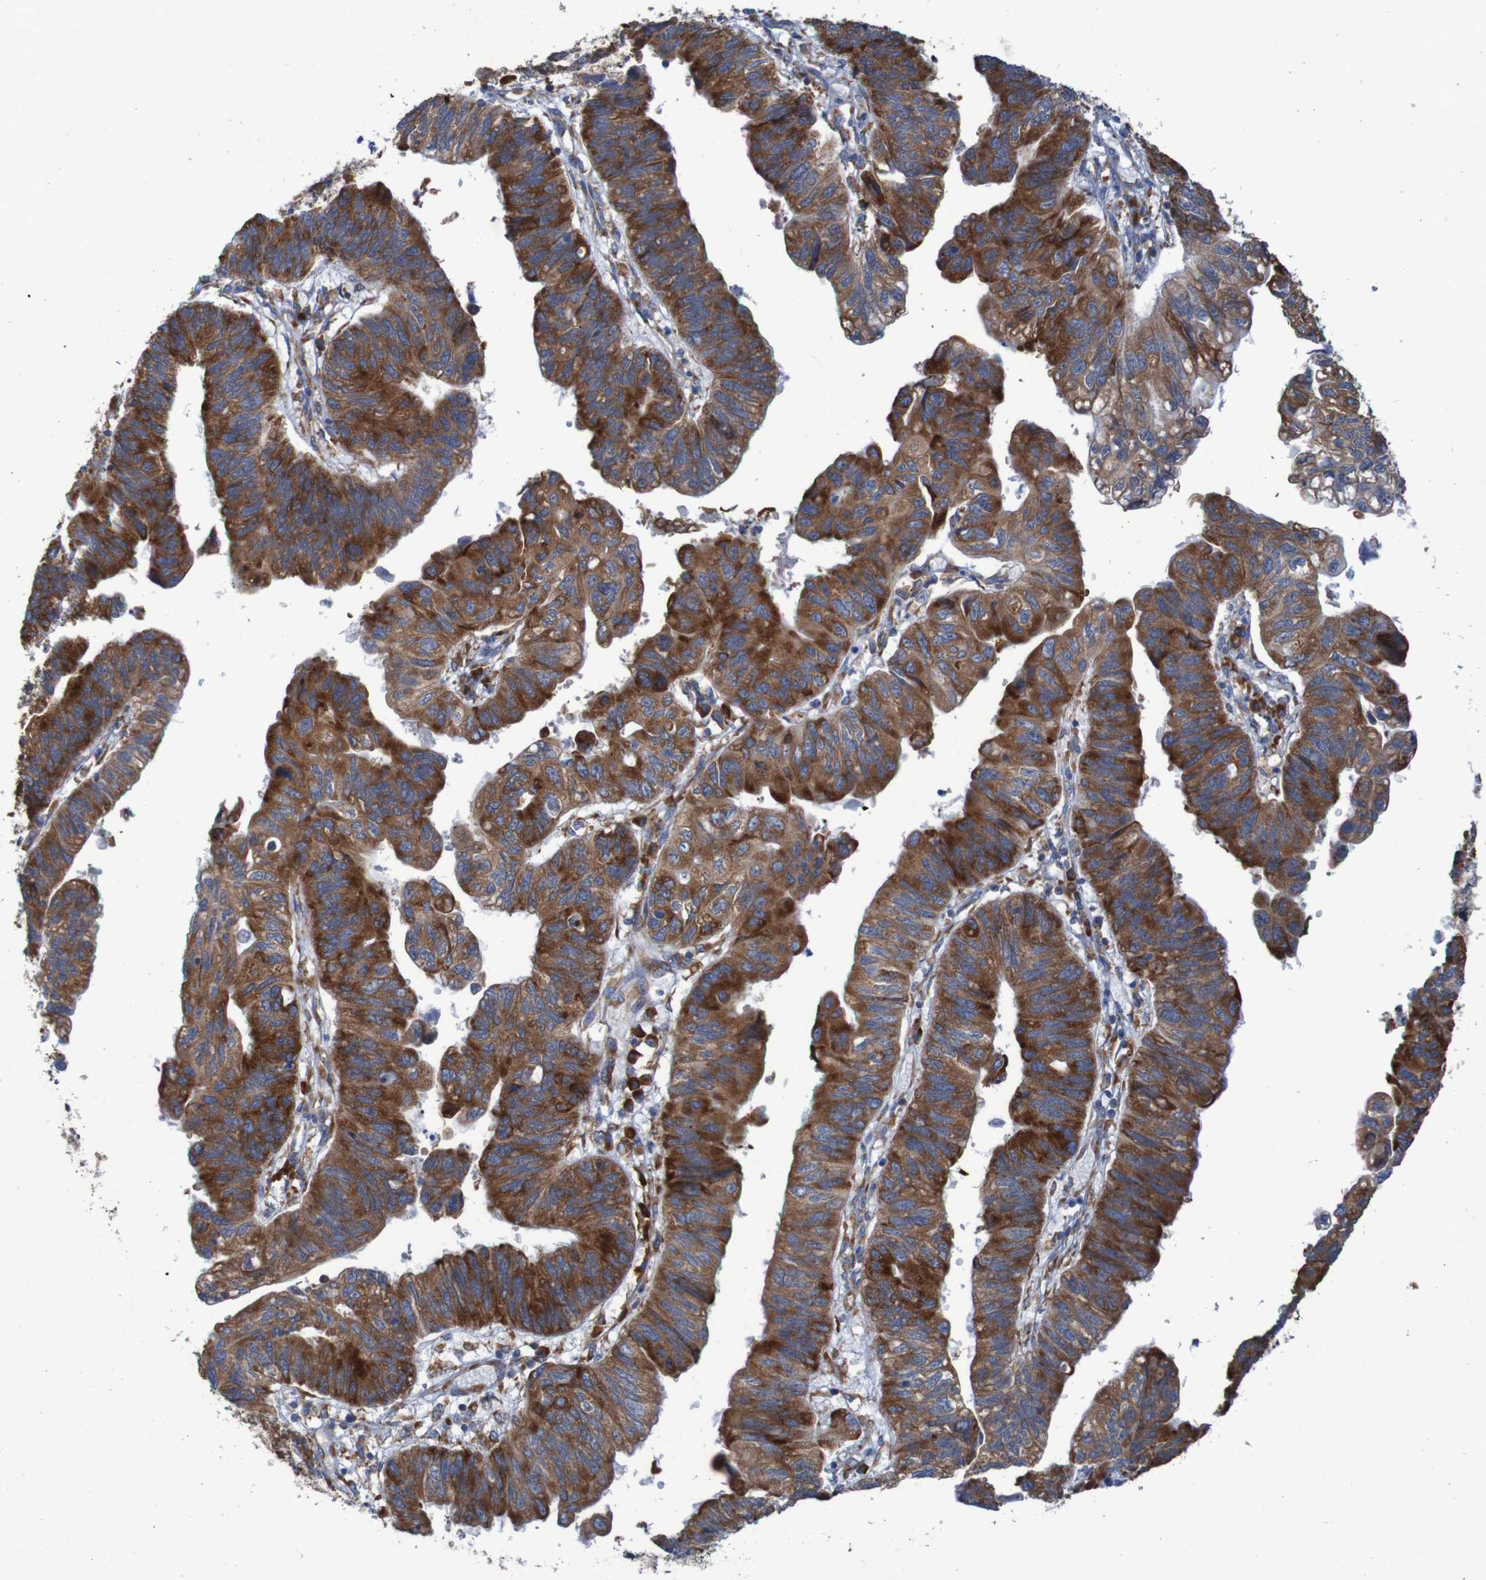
{"staining": {"intensity": "strong", "quantity": ">75%", "location": "cytoplasmic/membranous"}, "tissue": "stomach cancer", "cell_type": "Tumor cells", "image_type": "cancer", "snomed": [{"axis": "morphology", "description": "Adenocarcinoma, NOS"}, {"axis": "topography", "description": "Stomach"}], "caption": "The immunohistochemical stain shows strong cytoplasmic/membranous staining in tumor cells of stomach adenocarcinoma tissue. Ihc stains the protein of interest in brown and the nuclei are stained blue.", "gene": "RPL10", "patient": {"sex": "male", "age": 59}}